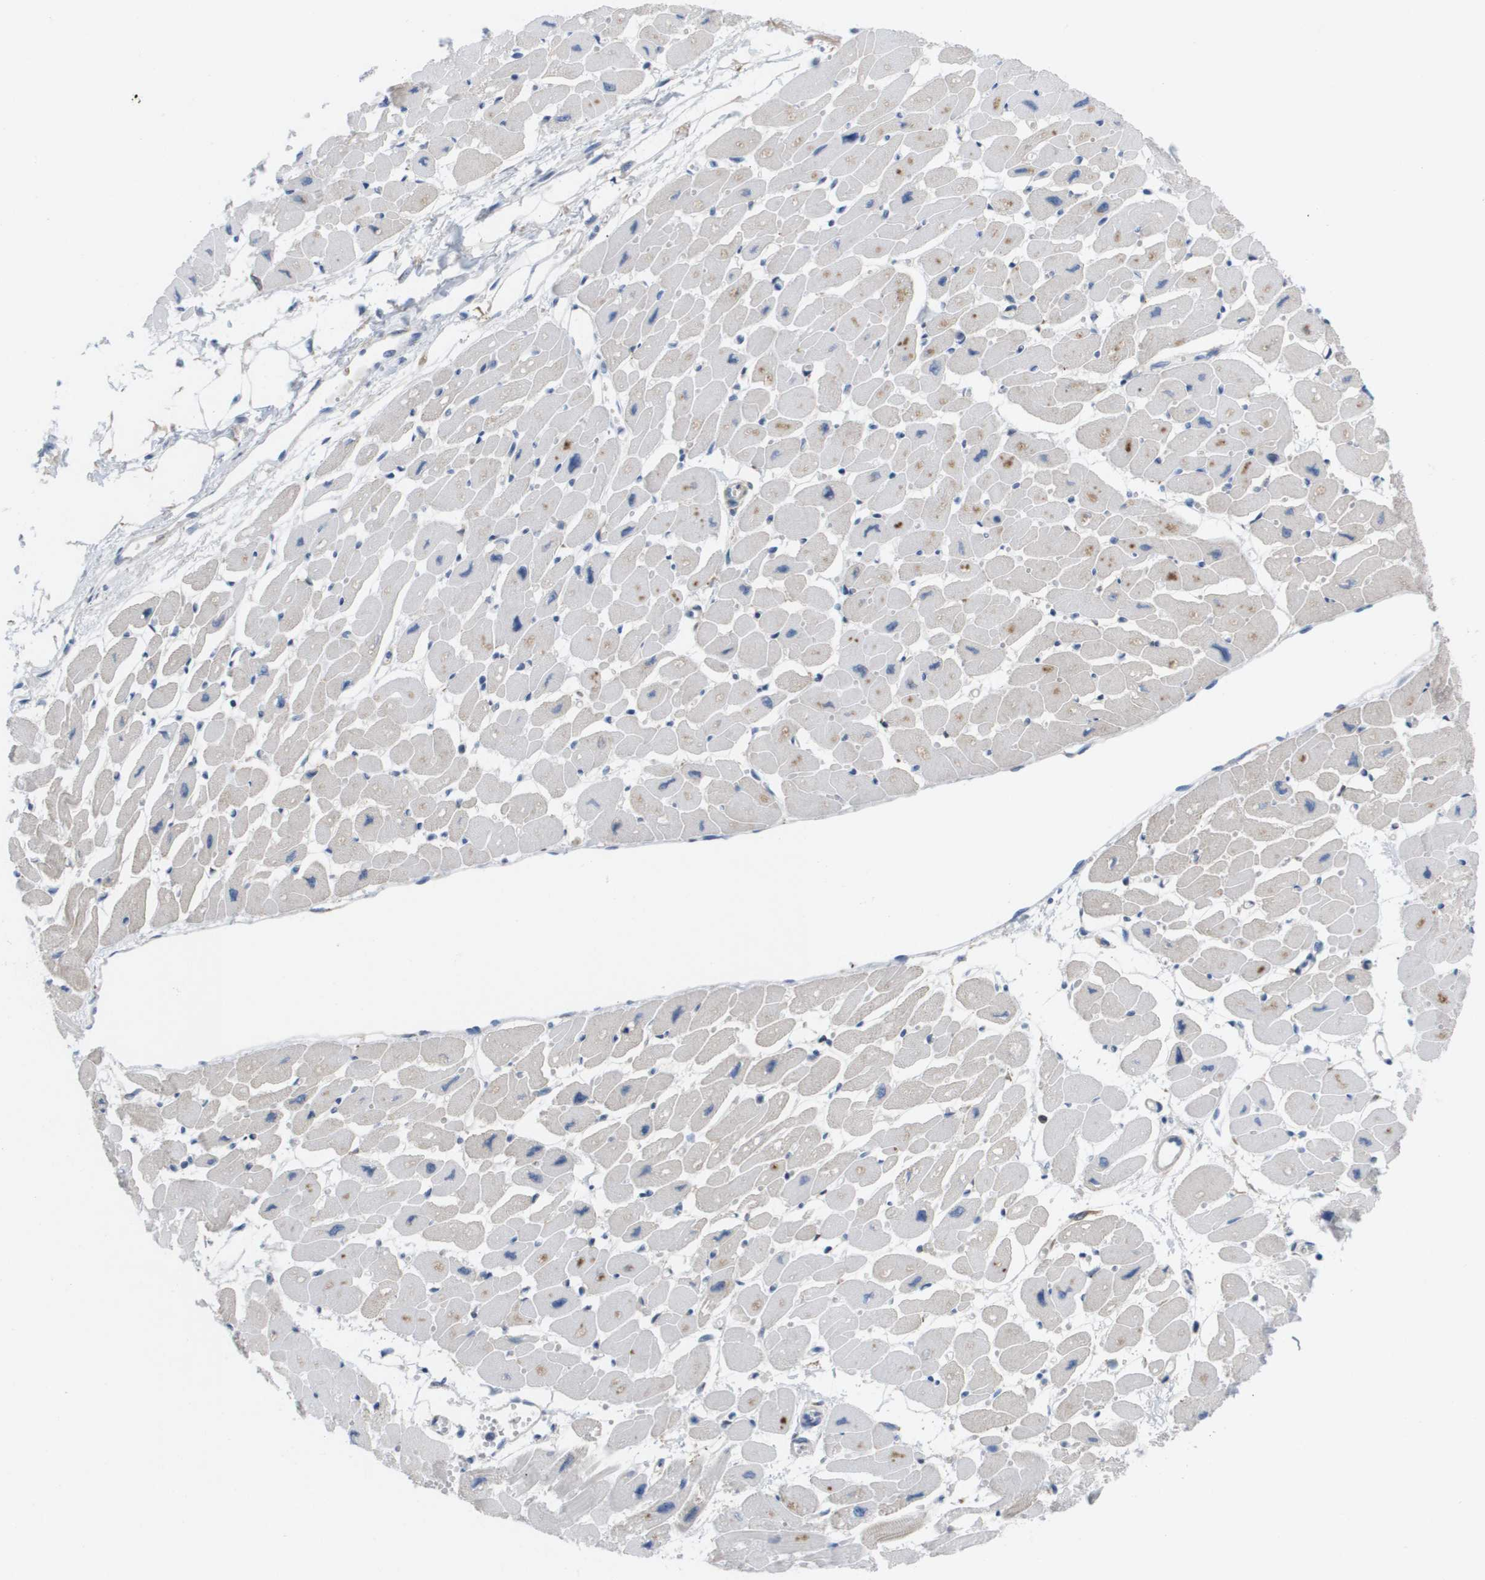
{"staining": {"intensity": "moderate", "quantity": "<25%", "location": "cytoplasmic/membranous"}, "tissue": "heart muscle", "cell_type": "Cardiomyocytes", "image_type": "normal", "snomed": [{"axis": "morphology", "description": "Normal tissue, NOS"}, {"axis": "topography", "description": "Heart"}], "caption": "Protein staining shows moderate cytoplasmic/membranous staining in about <25% of cardiomyocytes in benign heart muscle.", "gene": "MARCHF8", "patient": {"sex": "female", "age": 54}}